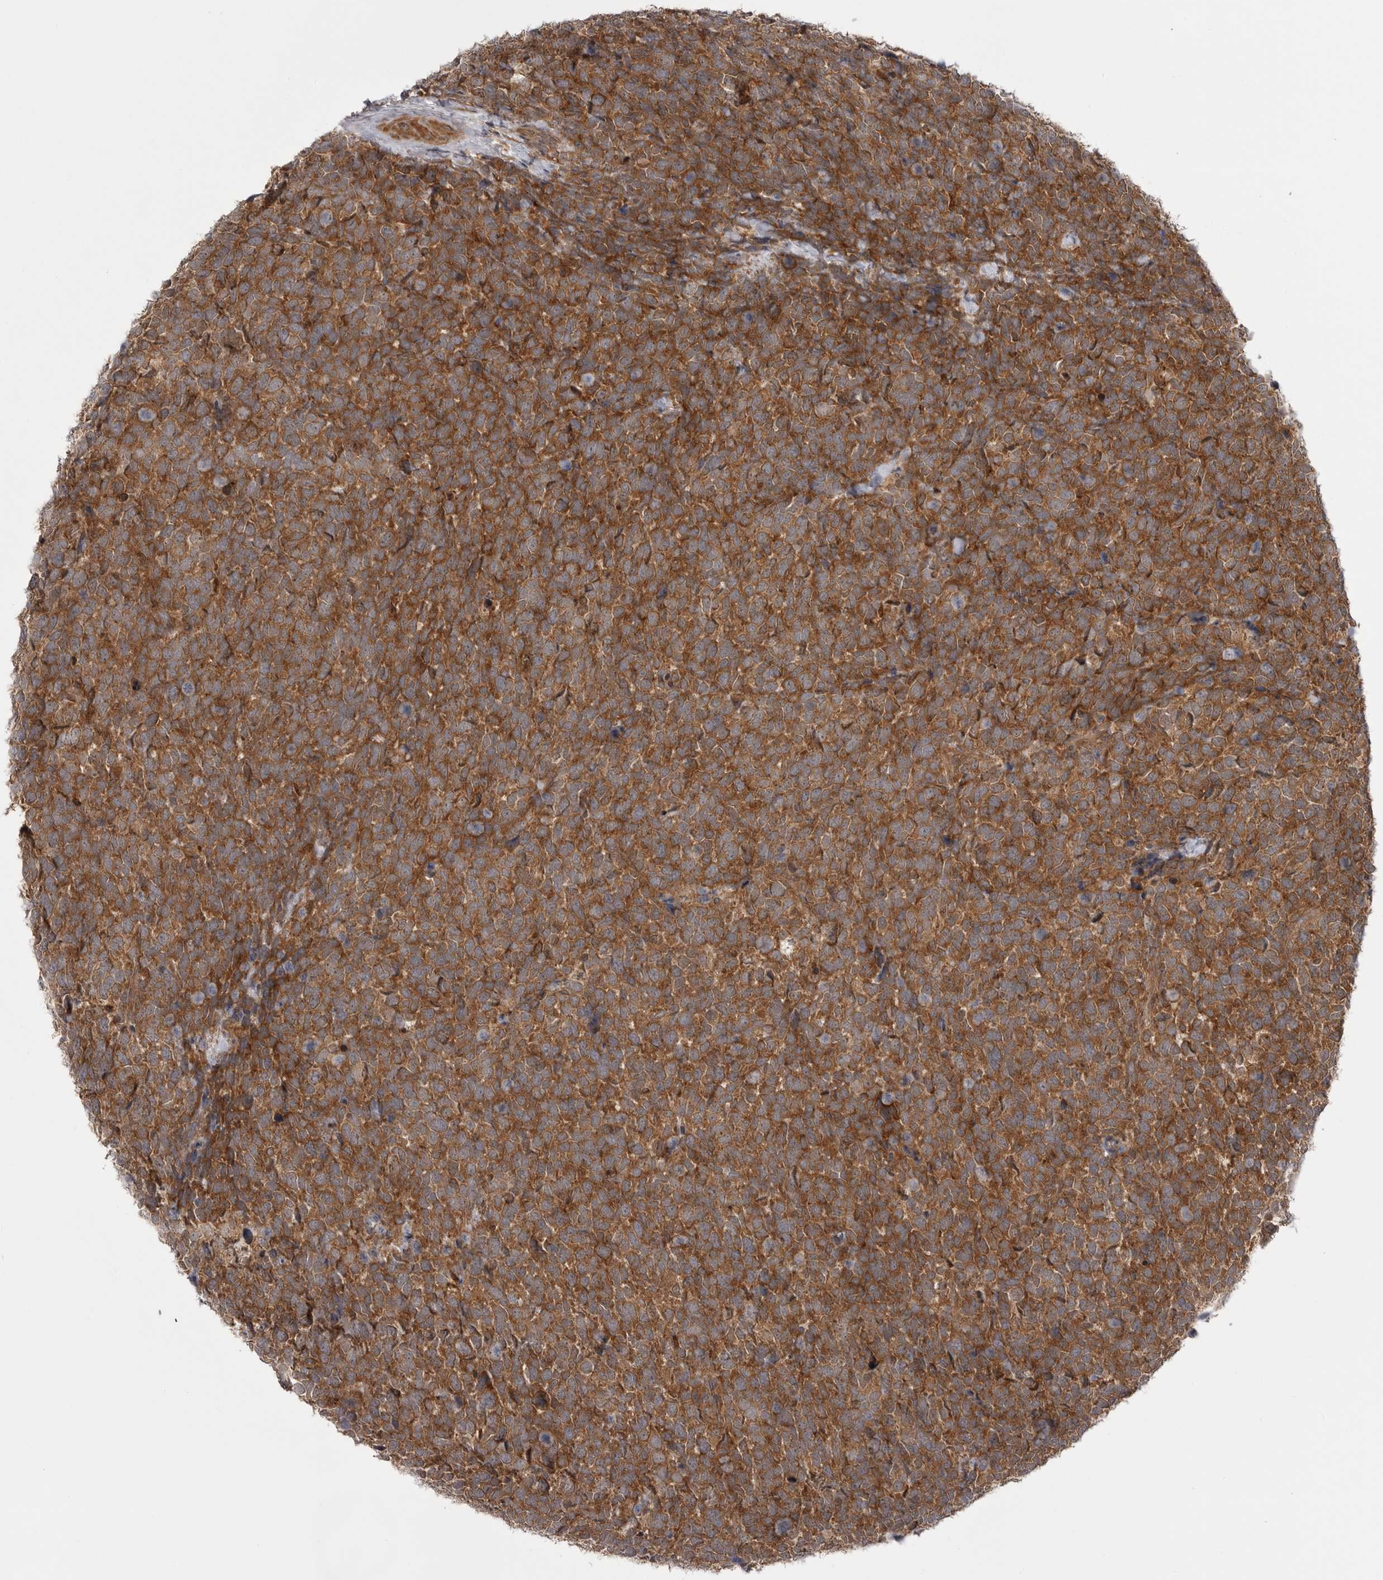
{"staining": {"intensity": "strong", "quantity": ">75%", "location": "cytoplasmic/membranous"}, "tissue": "urothelial cancer", "cell_type": "Tumor cells", "image_type": "cancer", "snomed": [{"axis": "morphology", "description": "Urothelial carcinoma, High grade"}, {"axis": "topography", "description": "Urinary bladder"}], "caption": "High-grade urothelial carcinoma stained with immunohistochemistry (IHC) reveals strong cytoplasmic/membranous positivity in approximately >75% of tumor cells. (Brightfield microscopy of DAB IHC at high magnification).", "gene": "PDCL", "patient": {"sex": "female", "age": 82}}